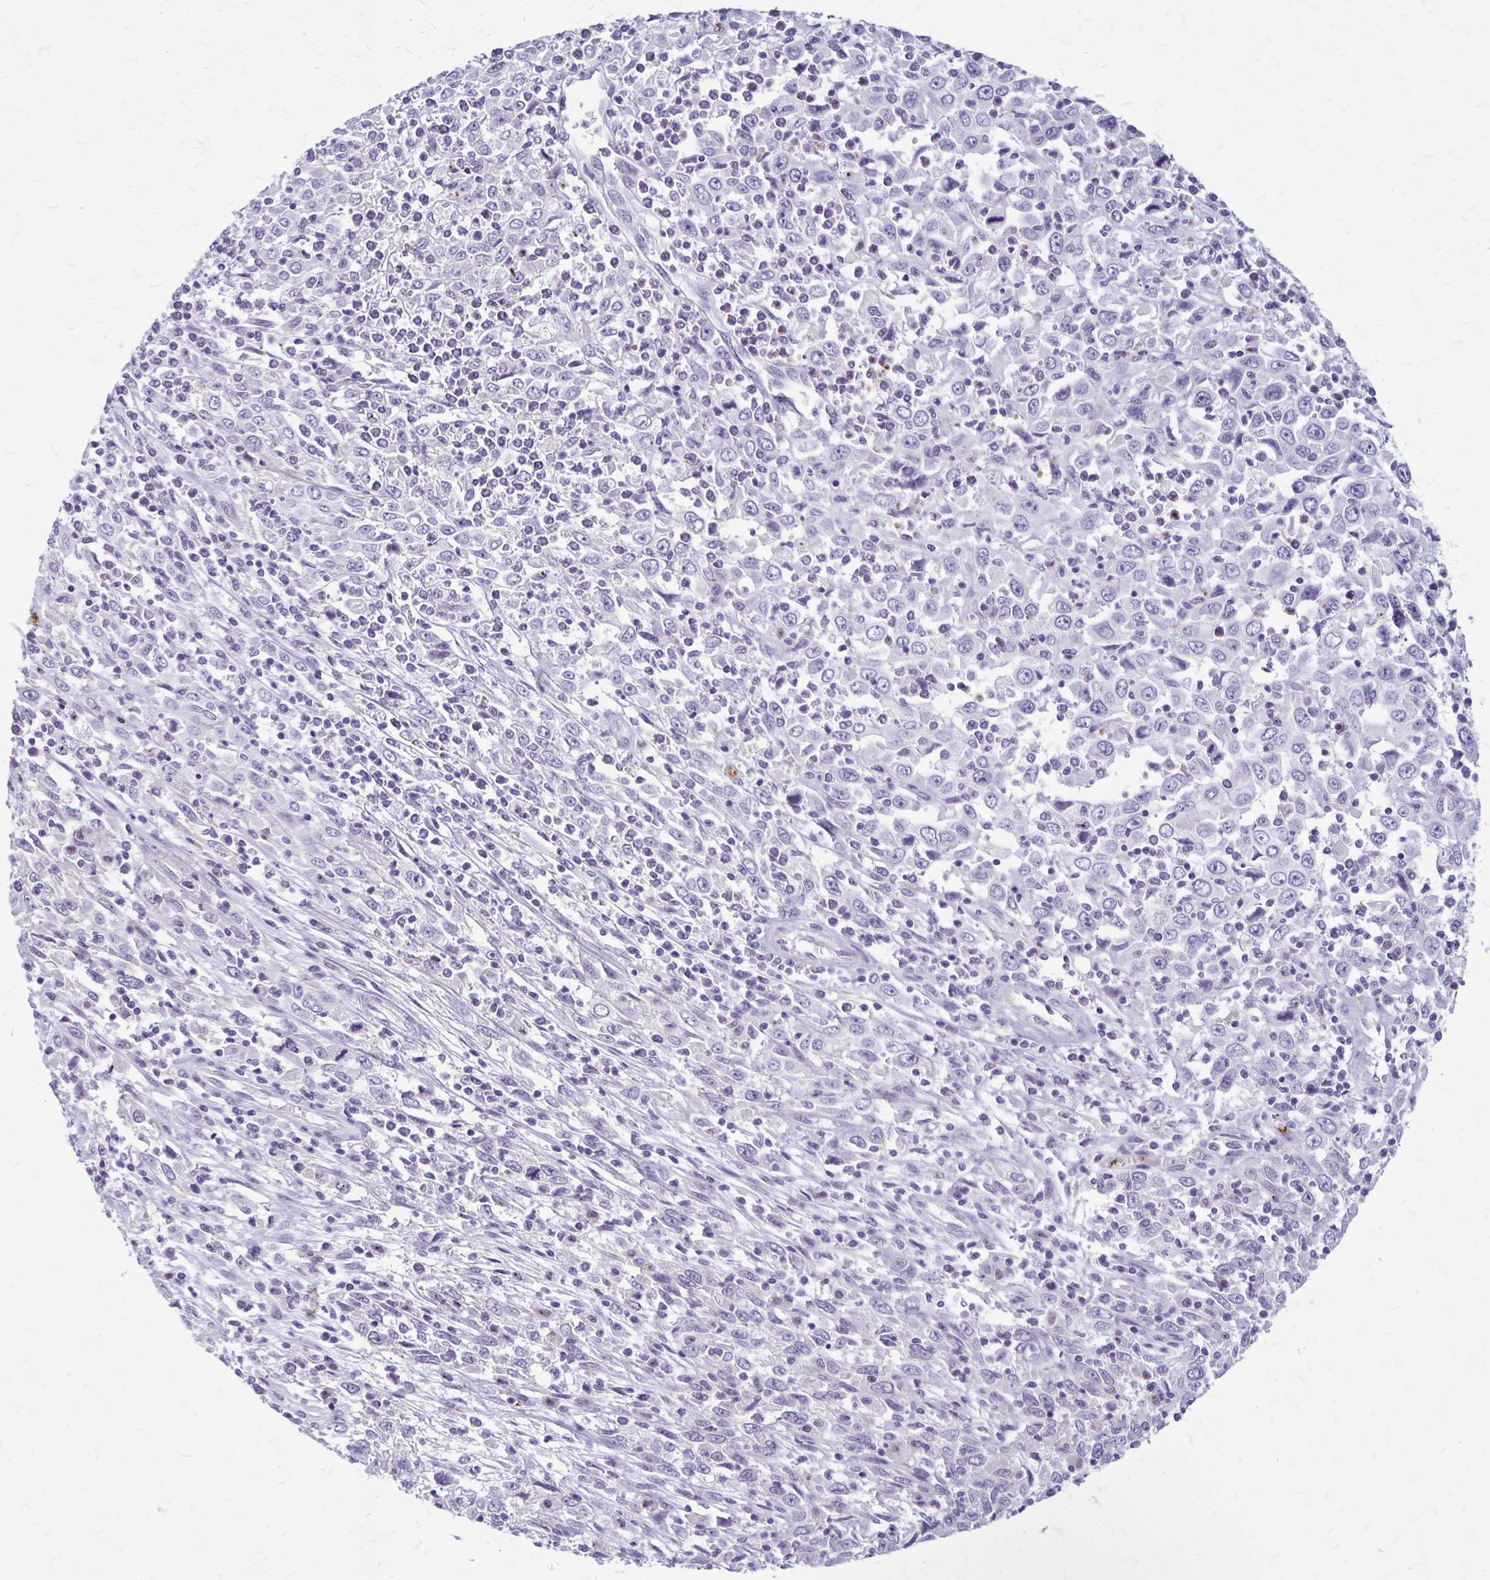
{"staining": {"intensity": "negative", "quantity": "none", "location": "none"}, "tissue": "cervical cancer", "cell_type": "Tumor cells", "image_type": "cancer", "snomed": [{"axis": "morphology", "description": "Adenocarcinoma, NOS"}, {"axis": "topography", "description": "Cervix"}], "caption": "Tumor cells show no significant protein expression in adenocarcinoma (cervical).", "gene": "GP9", "patient": {"sex": "female", "age": 40}}